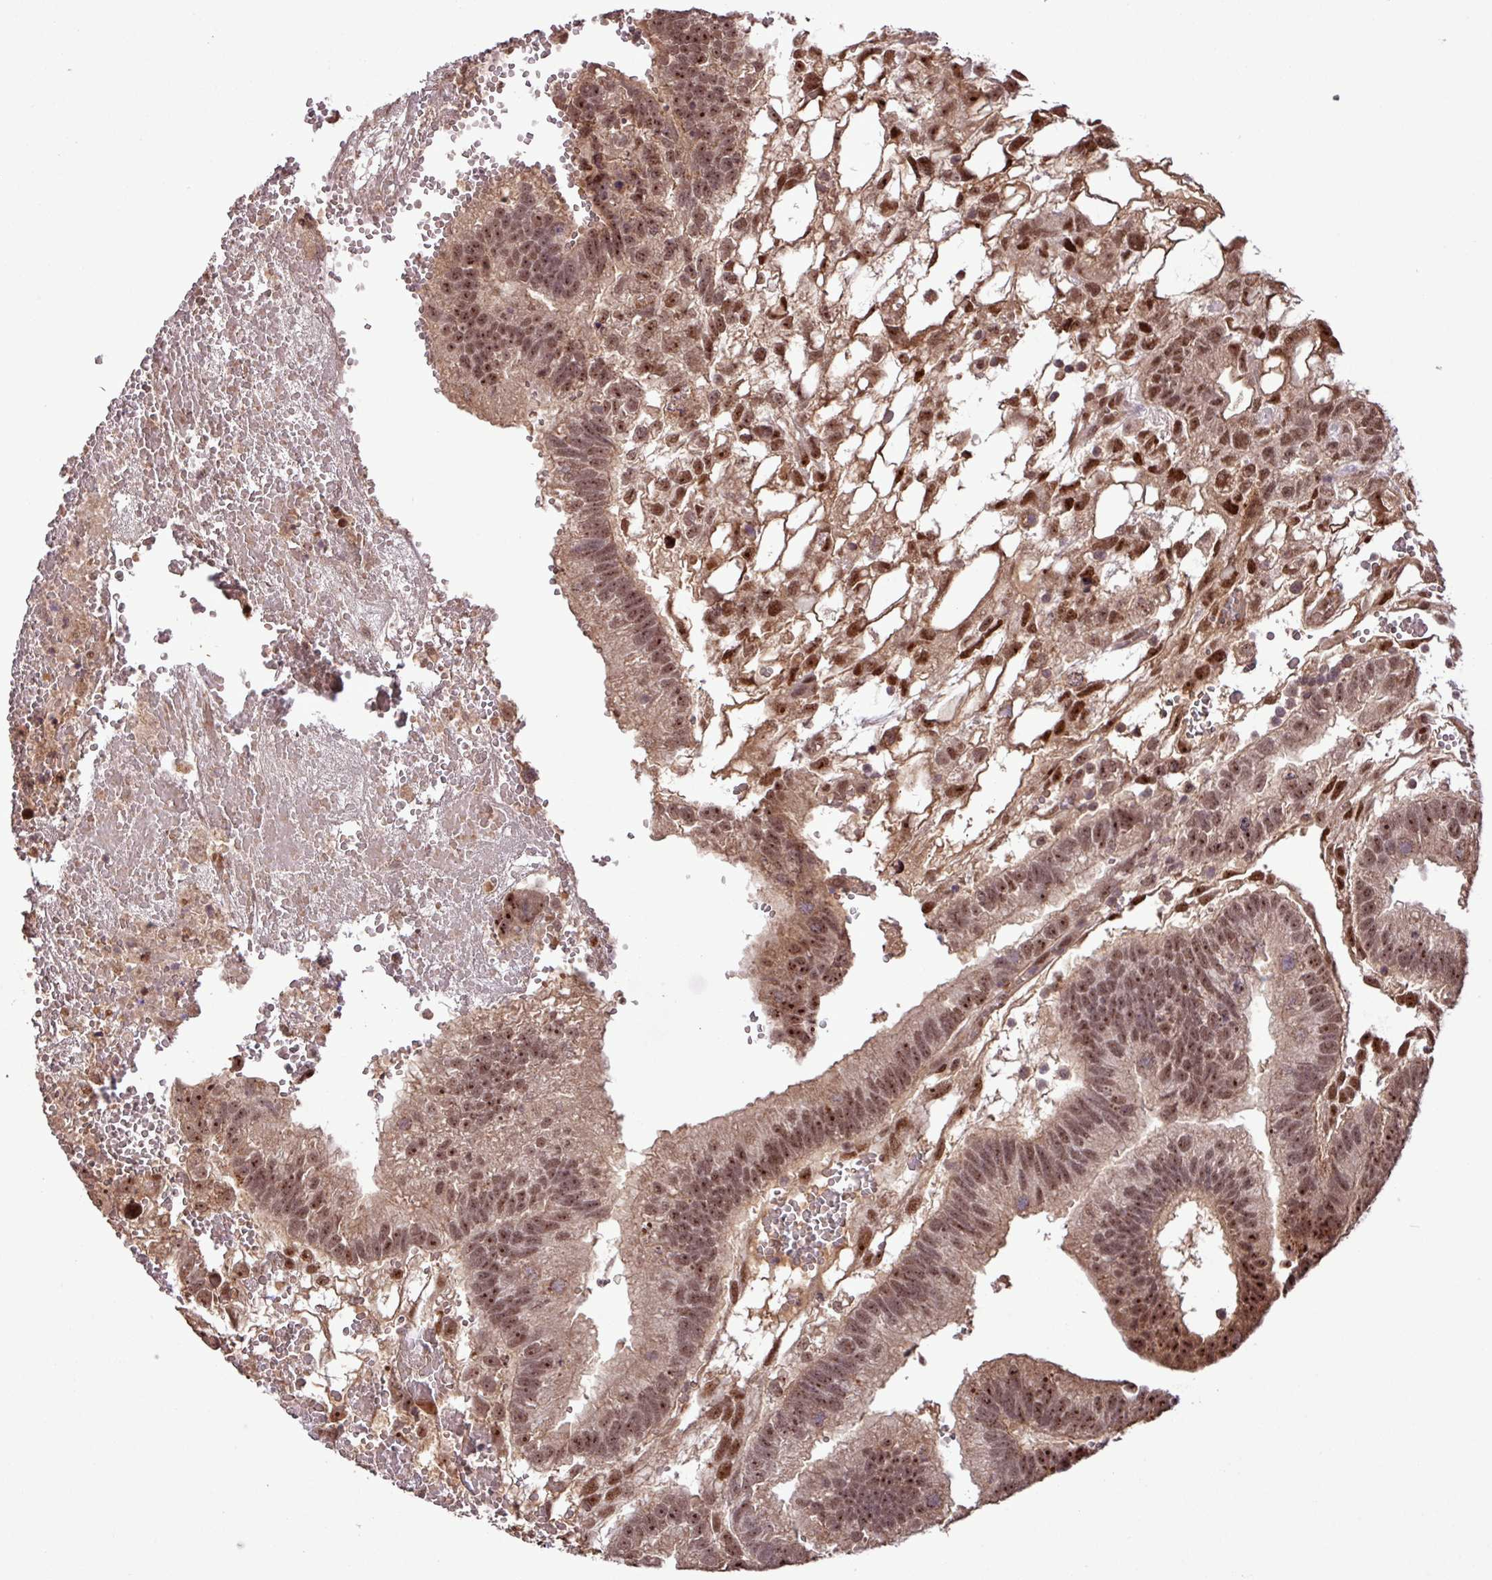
{"staining": {"intensity": "moderate", "quantity": ">75%", "location": "nuclear"}, "tissue": "testis cancer", "cell_type": "Tumor cells", "image_type": "cancer", "snomed": [{"axis": "morphology", "description": "Normal tissue, NOS"}, {"axis": "morphology", "description": "Carcinoma, Embryonal, NOS"}, {"axis": "topography", "description": "Testis"}], "caption": "Immunohistochemistry of embryonal carcinoma (testis) shows medium levels of moderate nuclear positivity in about >75% of tumor cells.", "gene": "SLC22A24", "patient": {"sex": "male", "age": 32}}